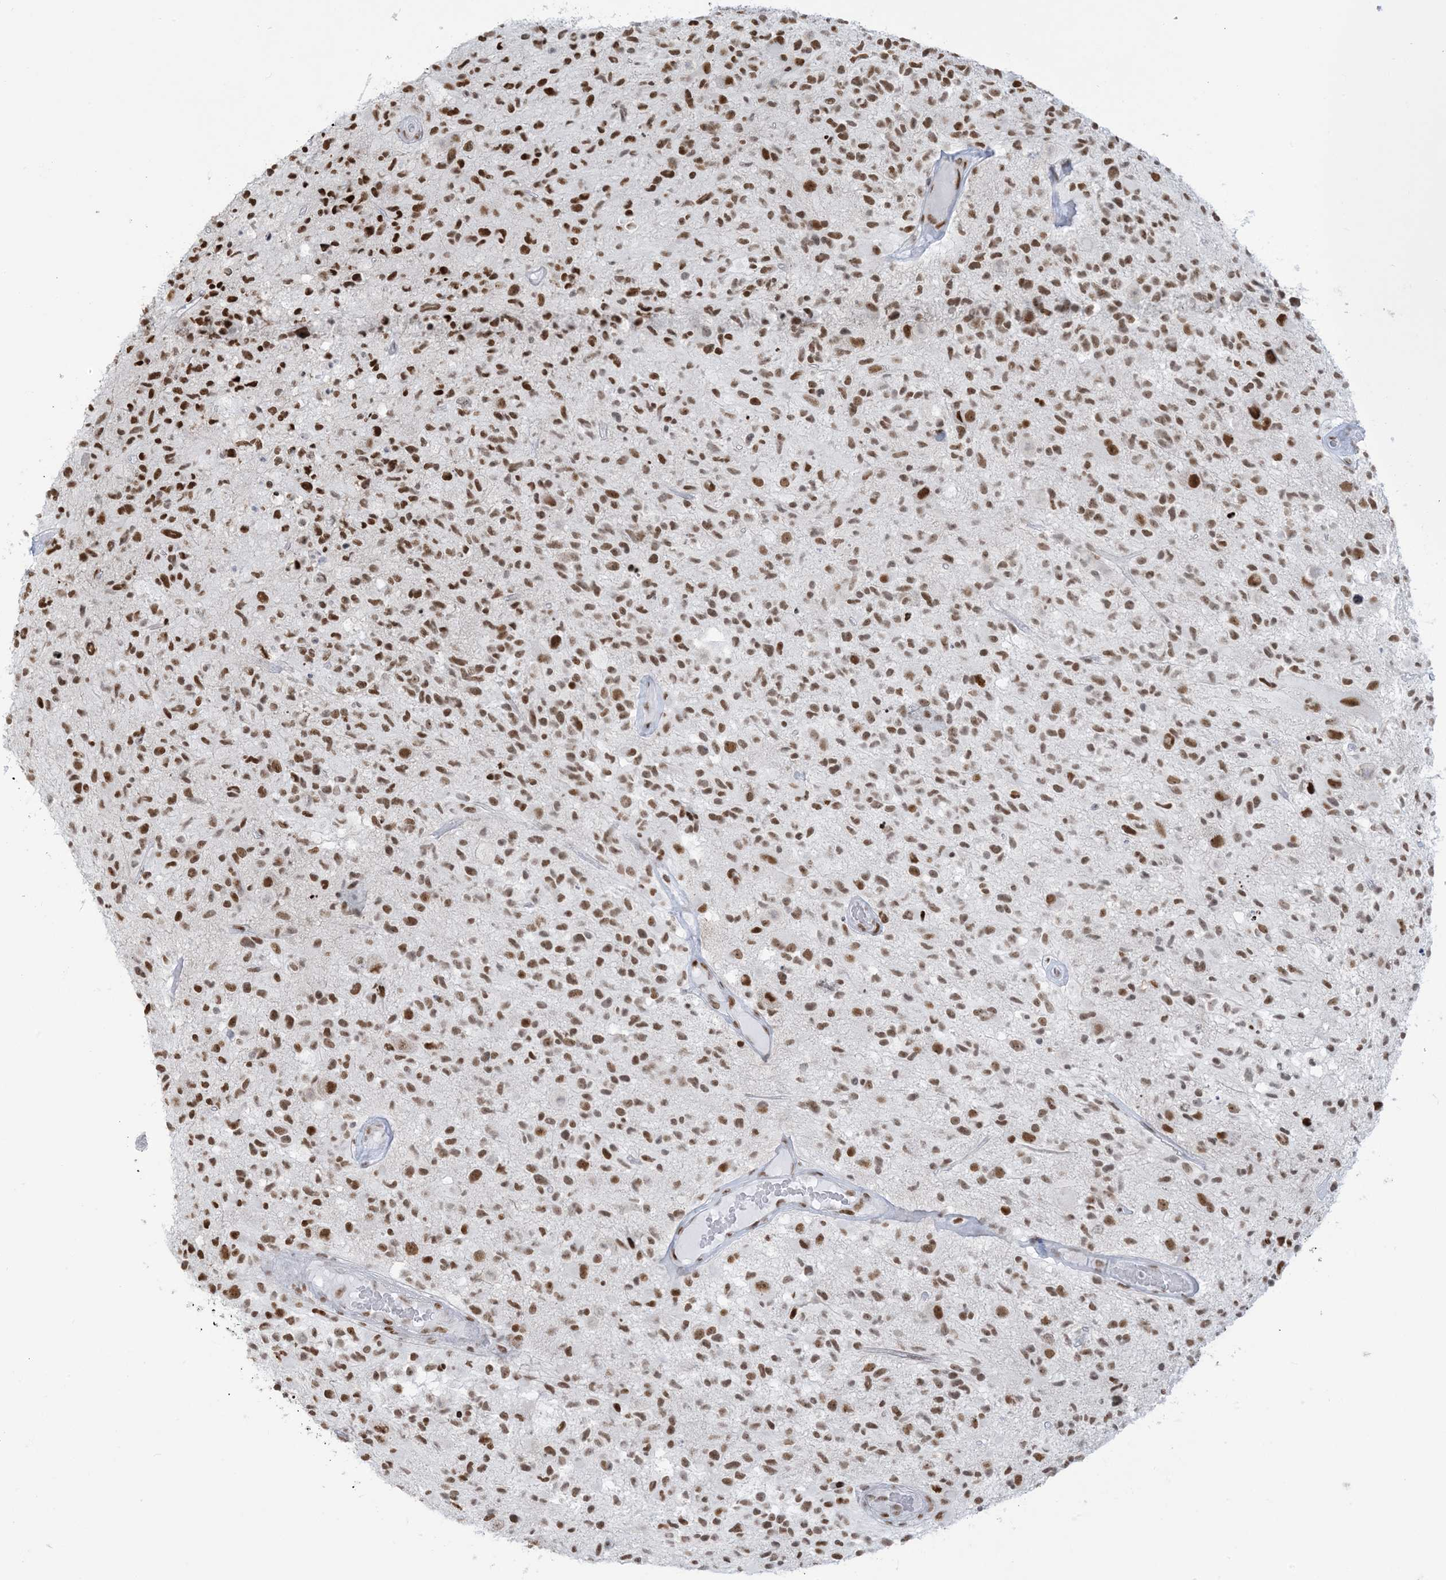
{"staining": {"intensity": "moderate", "quantity": ">75%", "location": "nuclear"}, "tissue": "glioma", "cell_type": "Tumor cells", "image_type": "cancer", "snomed": [{"axis": "morphology", "description": "Glioma, malignant, High grade"}, {"axis": "morphology", "description": "Glioblastoma, NOS"}, {"axis": "topography", "description": "Brain"}], "caption": "This image reveals immunohistochemistry (IHC) staining of glioblastoma, with medium moderate nuclear positivity in approximately >75% of tumor cells.", "gene": "STAG1", "patient": {"sex": "male", "age": 60}}